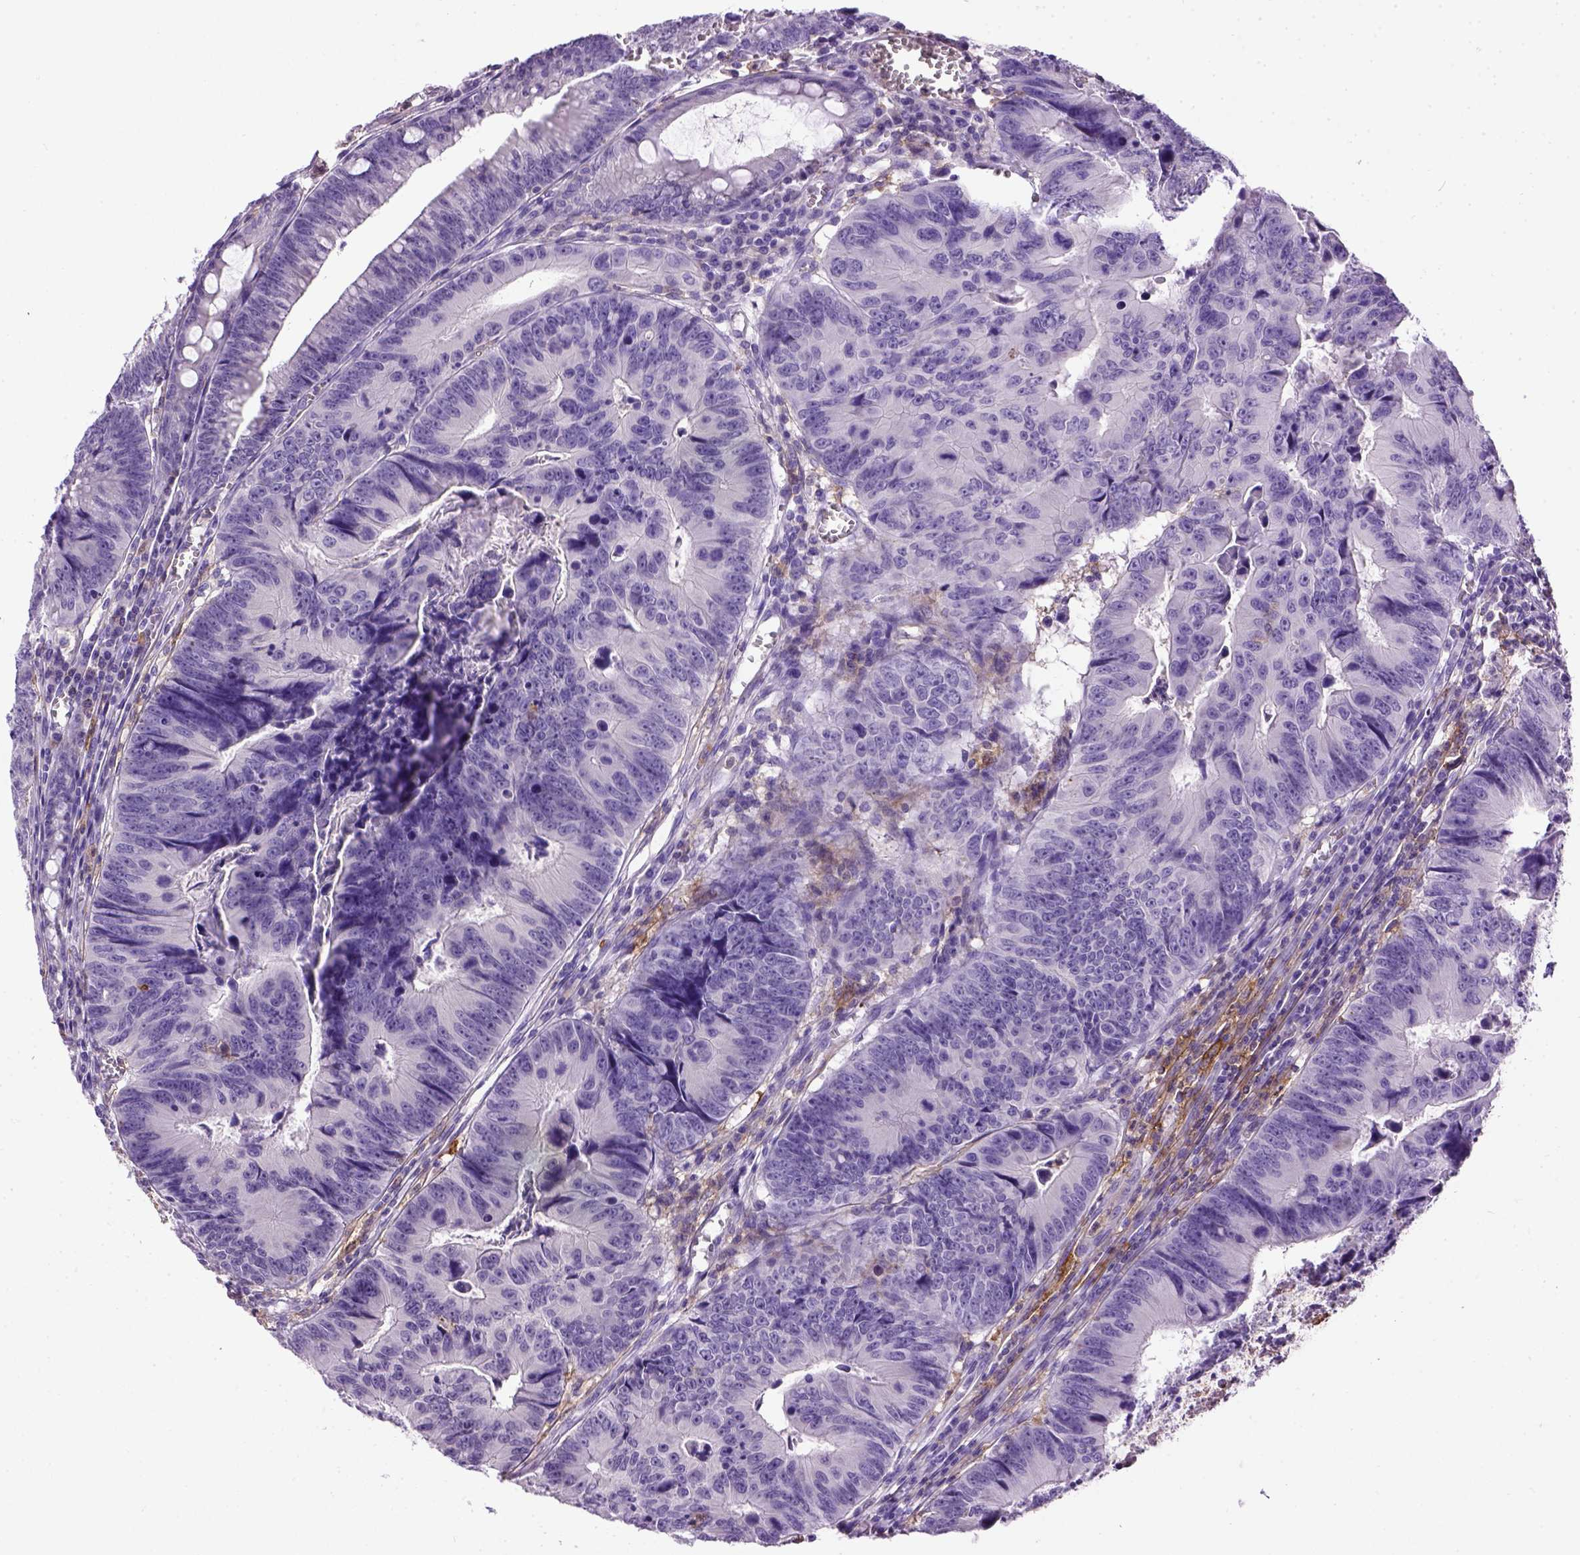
{"staining": {"intensity": "negative", "quantity": "none", "location": "none"}, "tissue": "colorectal cancer", "cell_type": "Tumor cells", "image_type": "cancer", "snomed": [{"axis": "morphology", "description": "Adenocarcinoma, NOS"}, {"axis": "topography", "description": "Colon"}], "caption": "The immunohistochemistry photomicrograph has no significant positivity in tumor cells of adenocarcinoma (colorectal) tissue.", "gene": "ITGAX", "patient": {"sex": "female", "age": 87}}